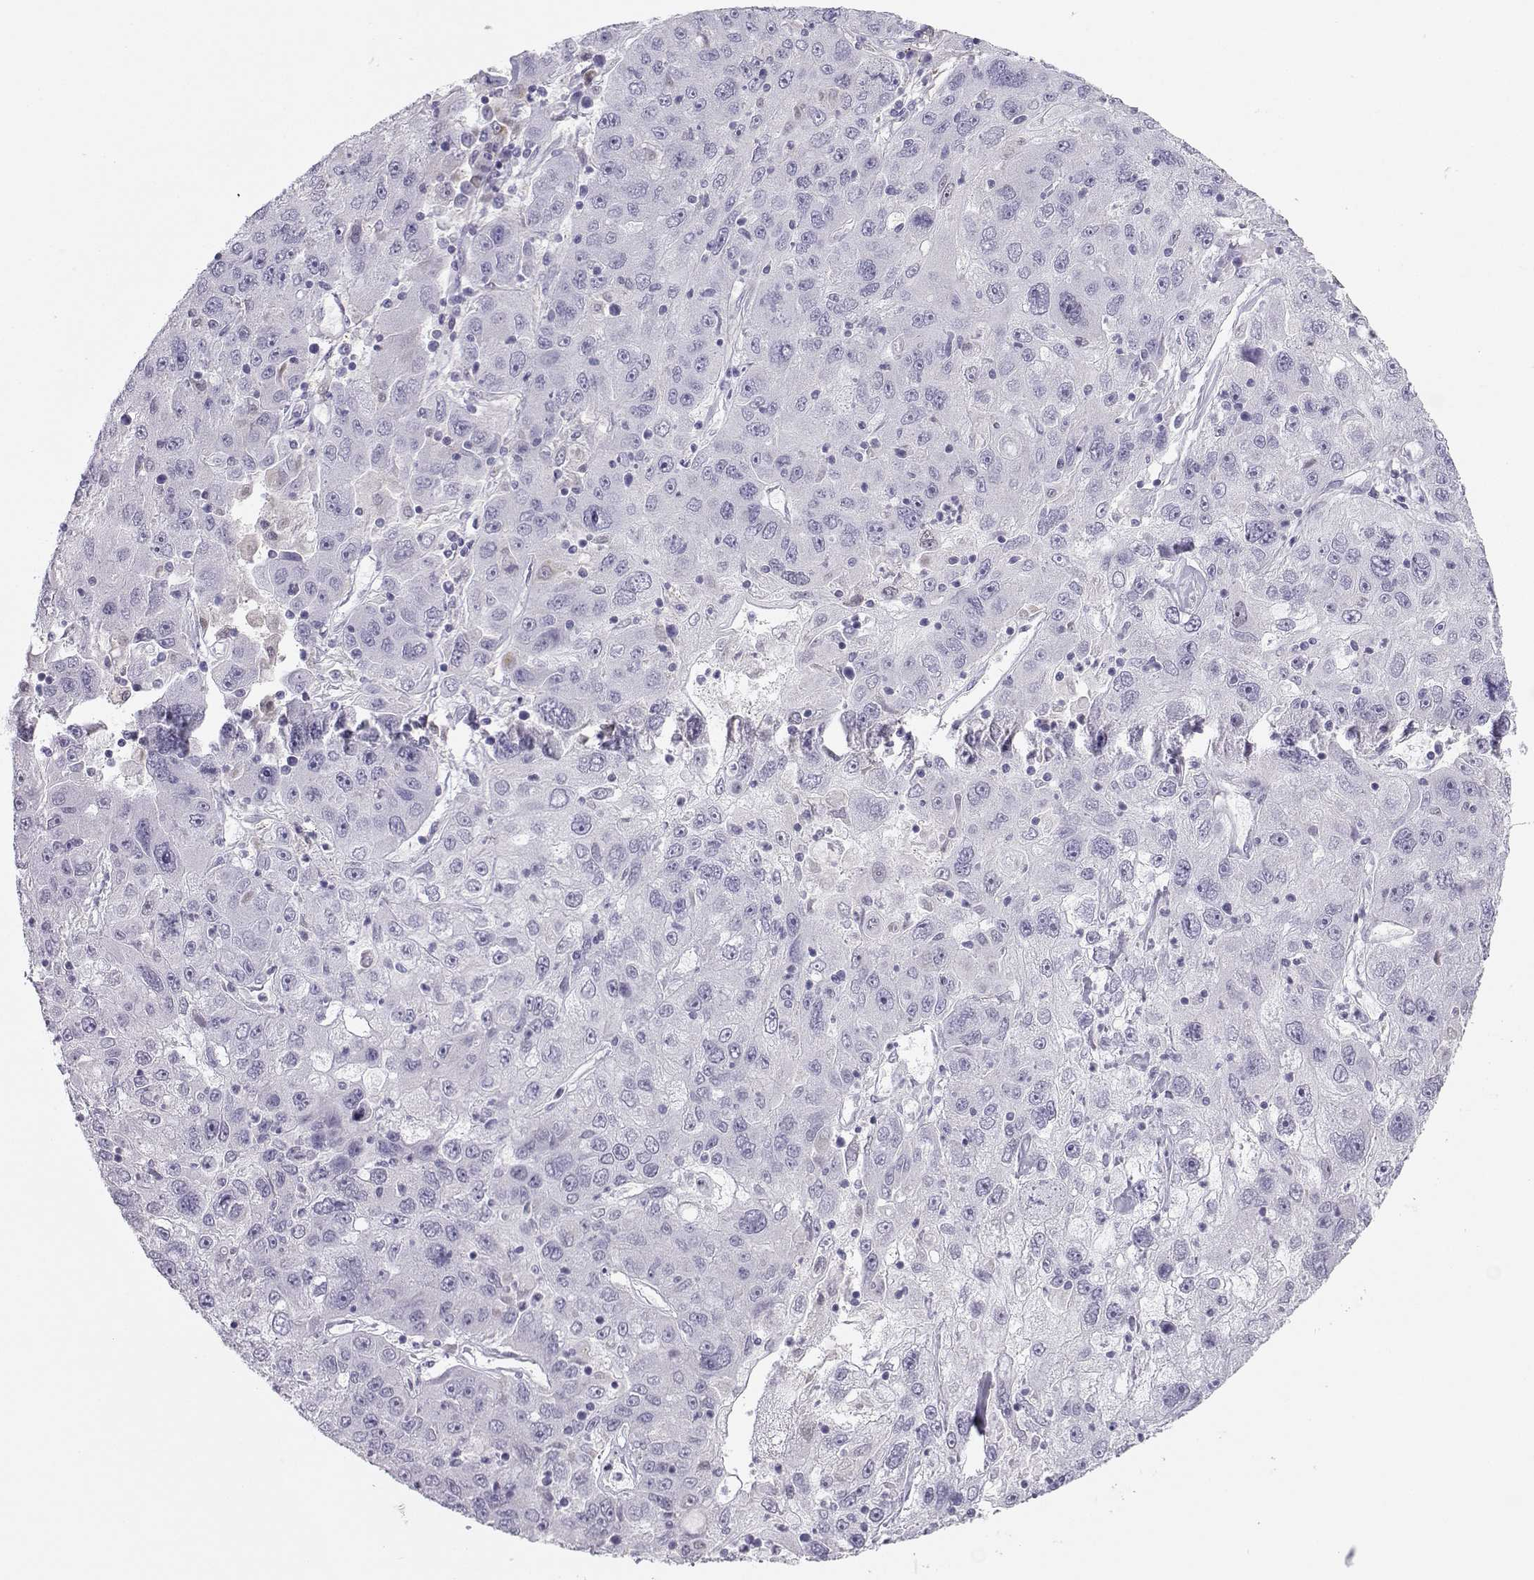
{"staining": {"intensity": "negative", "quantity": "none", "location": "none"}, "tissue": "stomach cancer", "cell_type": "Tumor cells", "image_type": "cancer", "snomed": [{"axis": "morphology", "description": "Adenocarcinoma, NOS"}, {"axis": "topography", "description": "Stomach"}], "caption": "The immunohistochemistry micrograph has no significant staining in tumor cells of stomach adenocarcinoma tissue.", "gene": "DCLK3", "patient": {"sex": "male", "age": 56}}